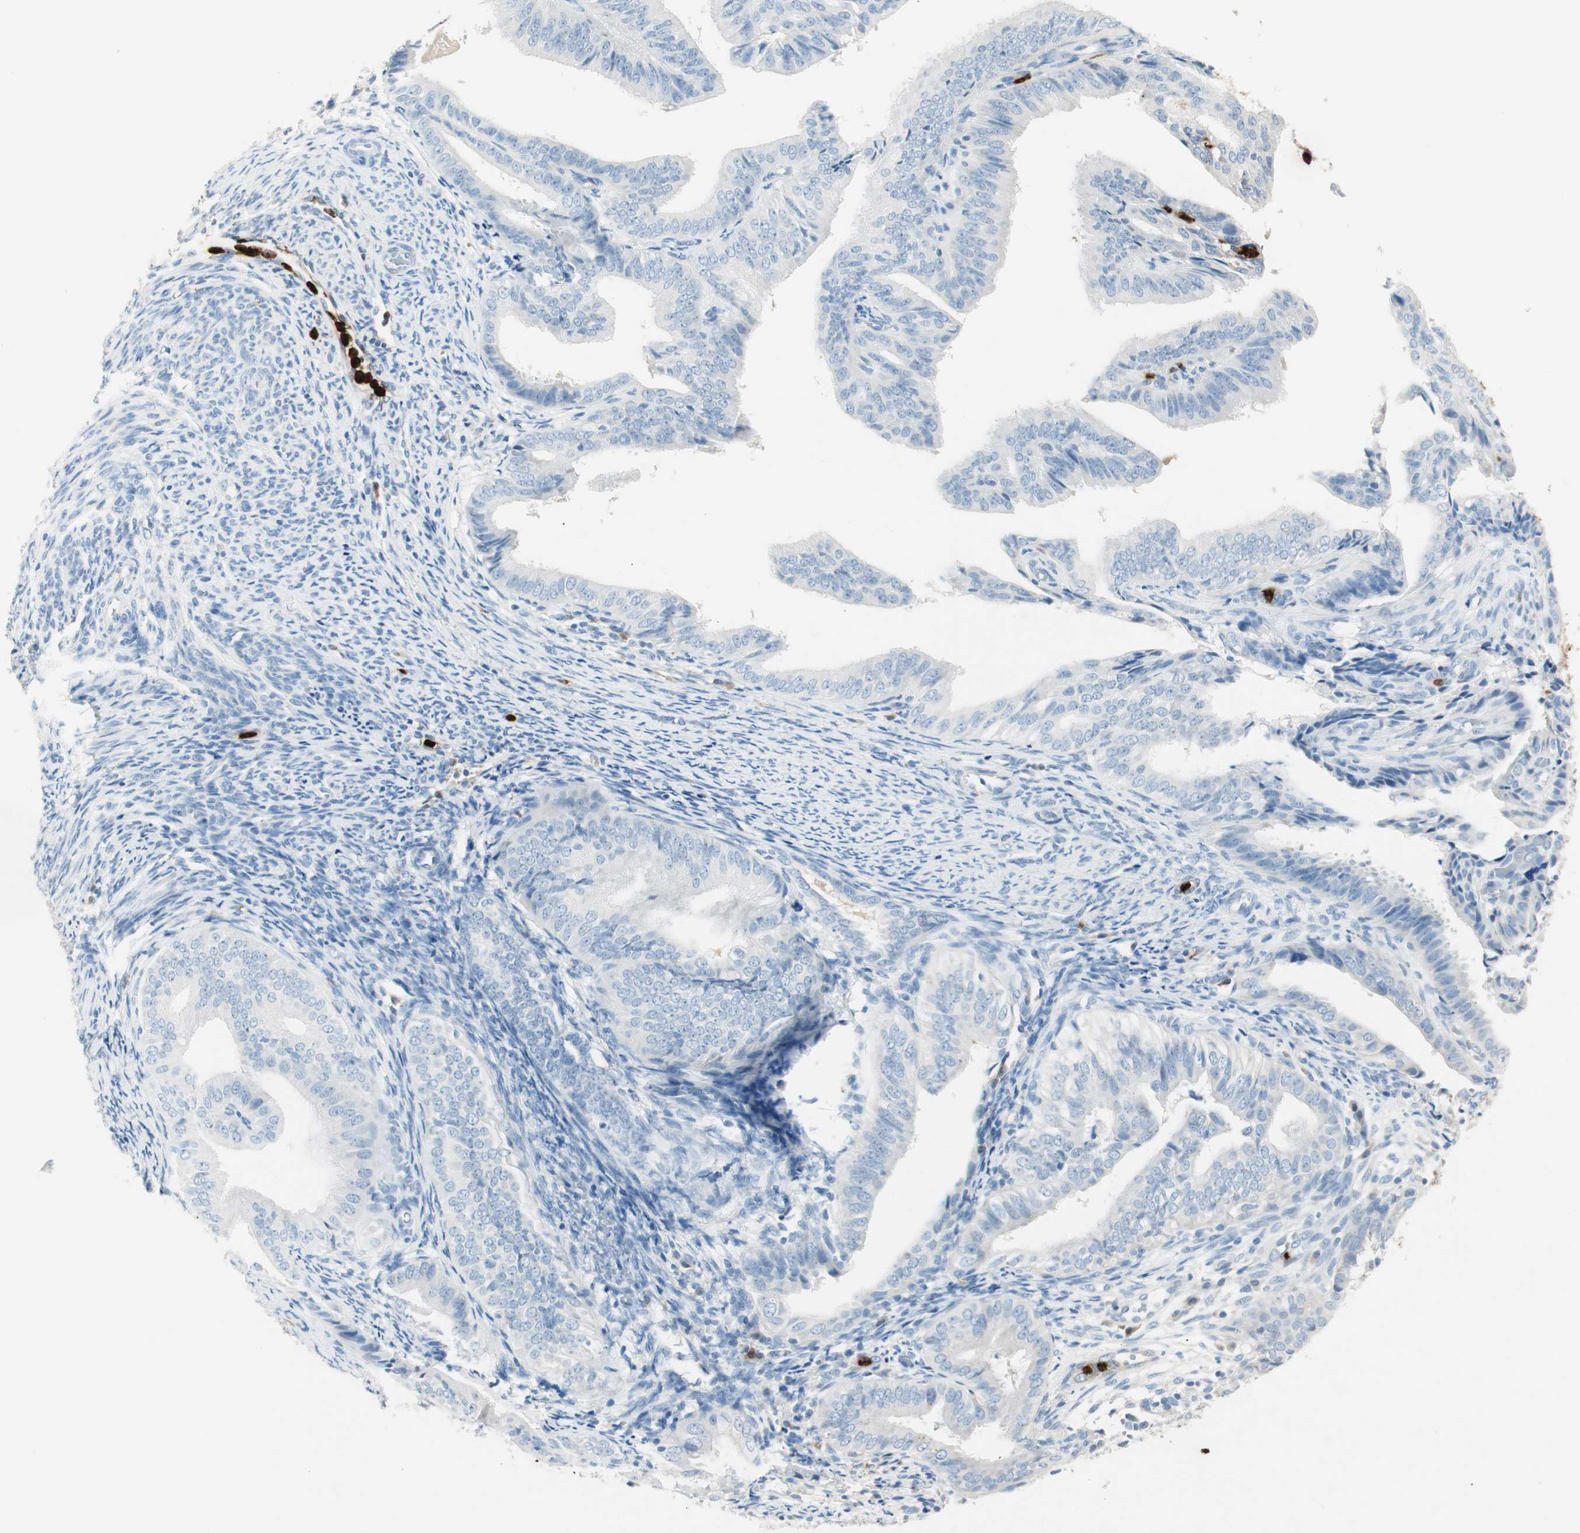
{"staining": {"intensity": "negative", "quantity": "none", "location": "none"}, "tissue": "endometrial cancer", "cell_type": "Tumor cells", "image_type": "cancer", "snomed": [{"axis": "morphology", "description": "Adenocarcinoma, NOS"}, {"axis": "topography", "description": "Endometrium"}], "caption": "Immunohistochemistry (IHC) micrograph of neoplastic tissue: human endometrial cancer stained with DAB demonstrates no significant protein expression in tumor cells. (Brightfield microscopy of DAB IHC at high magnification).", "gene": "PRTN3", "patient": {"sex": "female", "age": 58}}